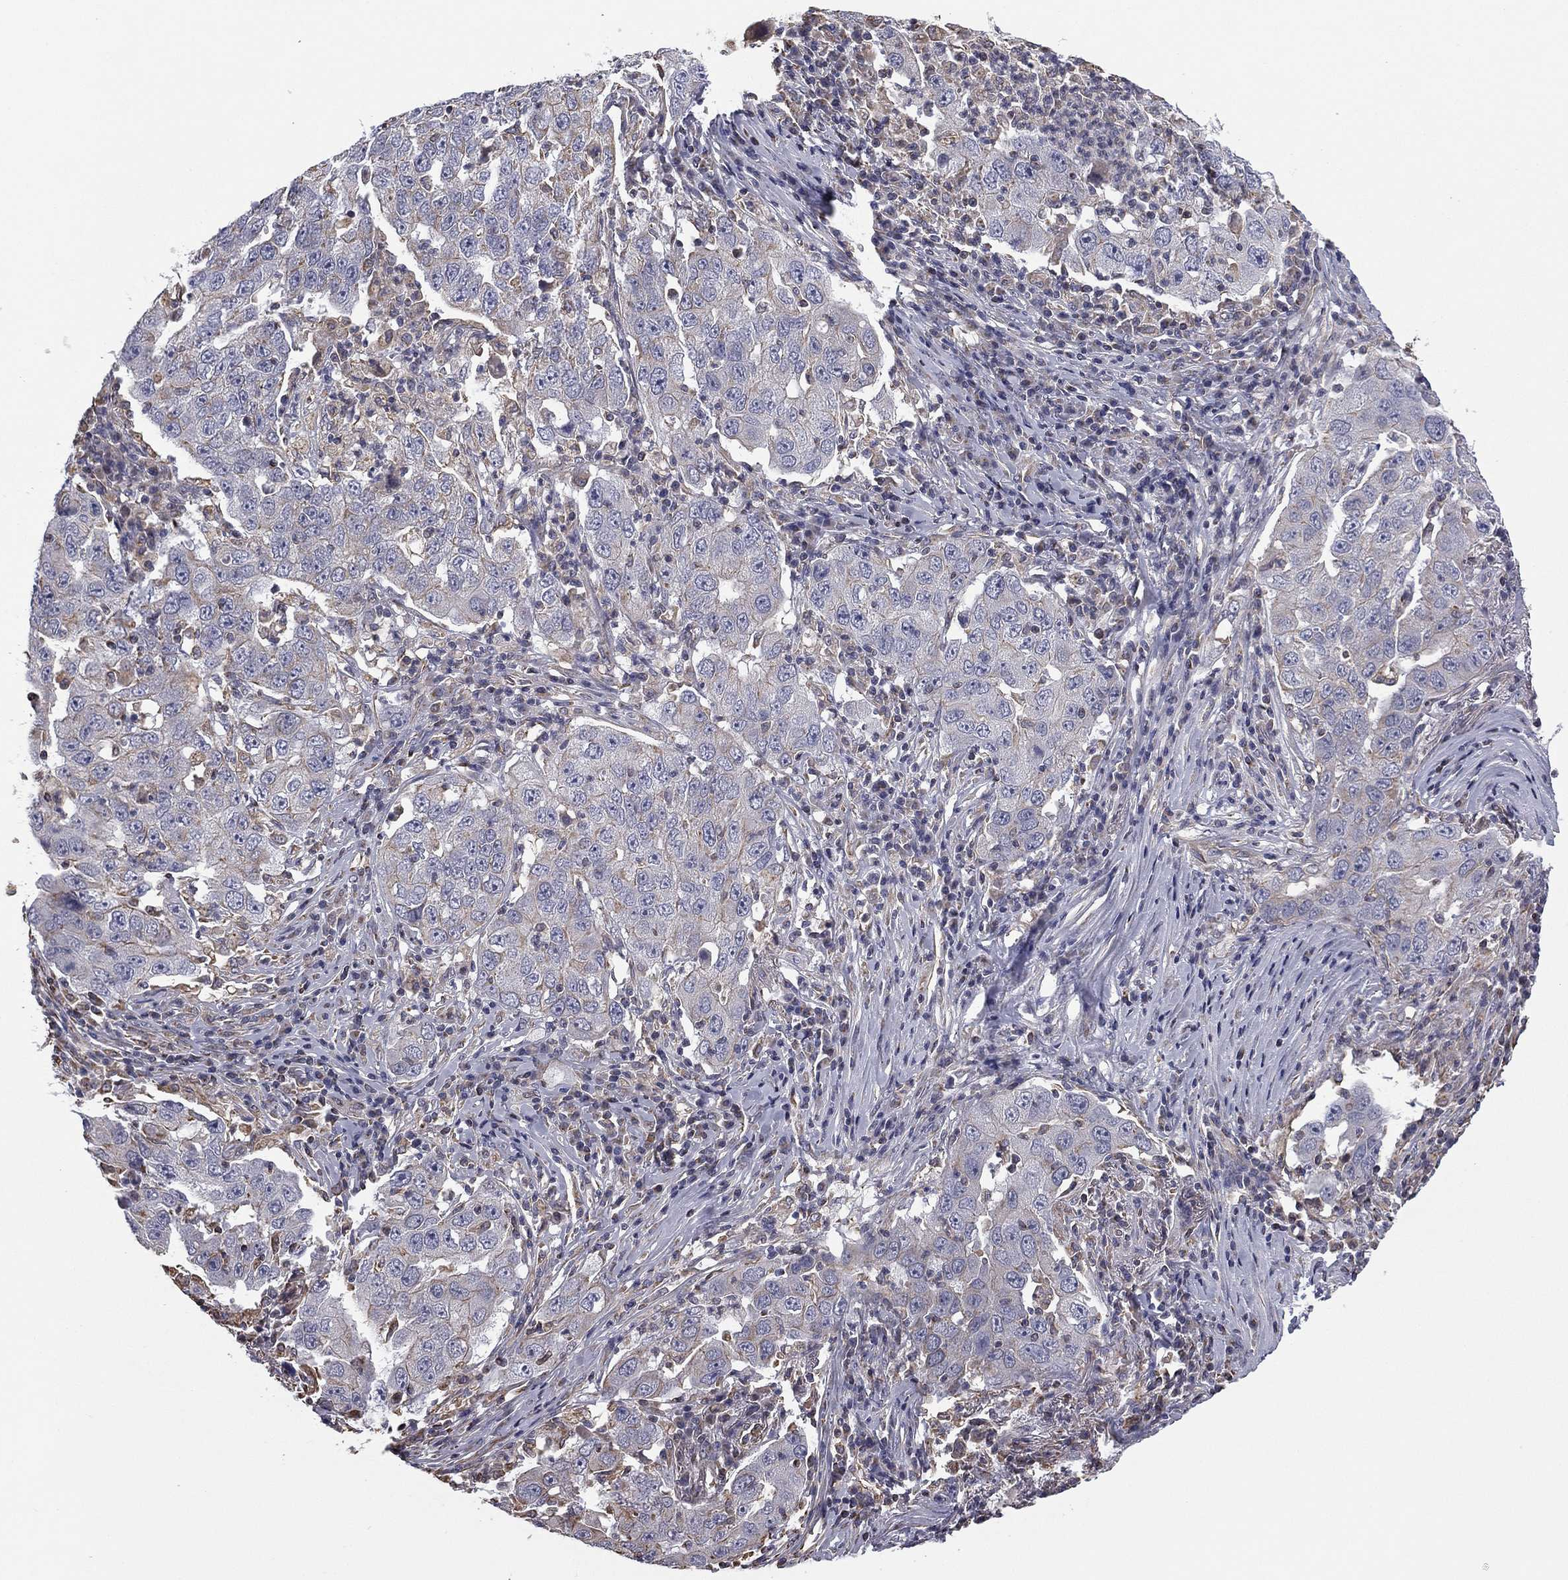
{"staining": {"intensity": "negative", "quantity": "none", "location": "none"}, "tissue": "lung cancer", "cell_type": "Tumor cells", "image_type": "cancer", "snomed": [{"axis": "morphology", "description": "Adenocarcinoma, NOS"}, {"axis": "topography", "description": "Lung"}], "caption": "Lung cancer stained for a protein using immunohistochemistry (IHC) displays no expression tumor cells.", "gene": "SCUBE1", "patient": {"sex": "male", "age": 73}}